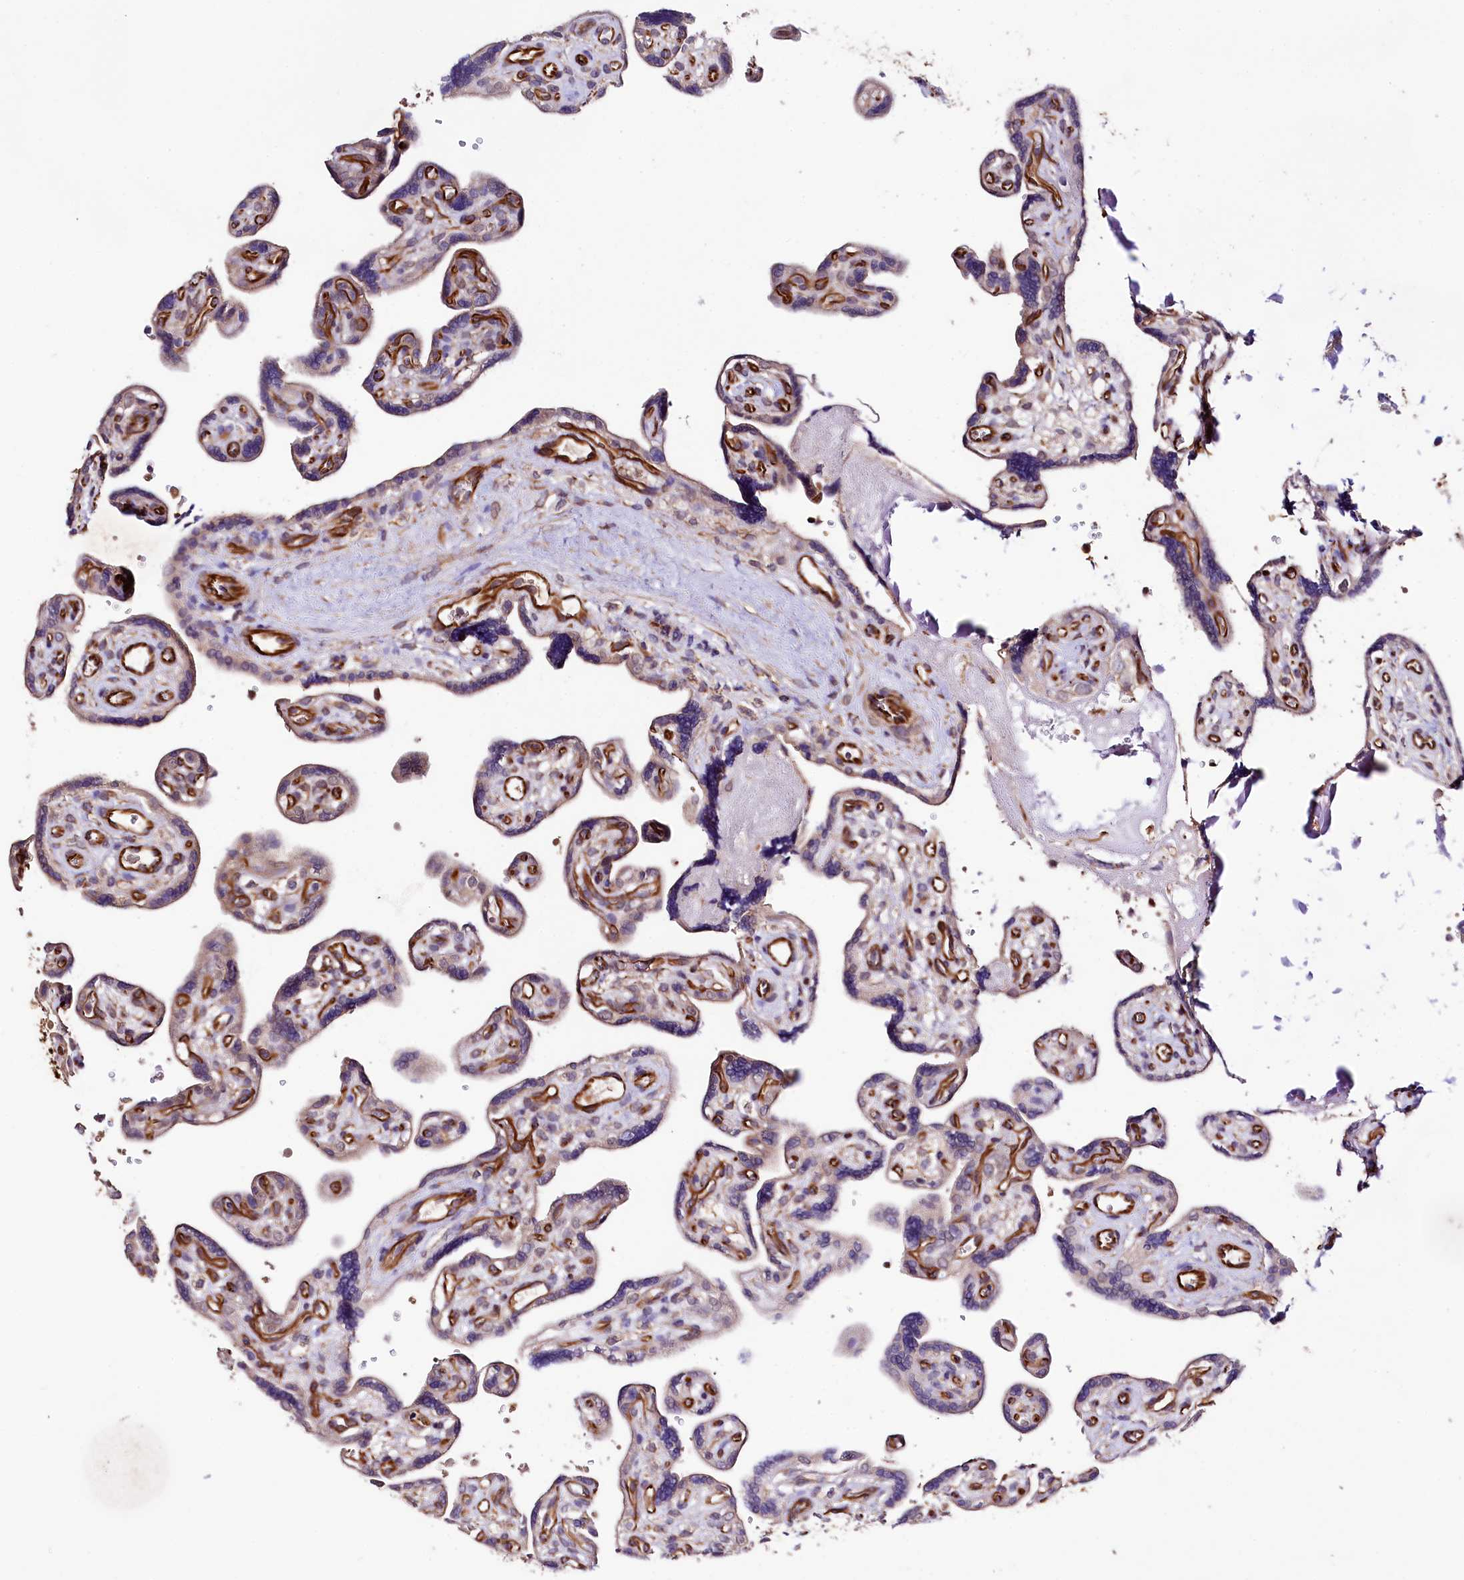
{"staining": {"intensity": "weak", "quantity": "25%-75%", "location": "cytoplasmic/membranous"}, "tissue": "placenta", "cell_type": "Trophoblastic cells", "image_type": "normal", "snomed": [{"axis": "morphology", "description": "Normal tissue, NOS"}, {"axis": "topography", "description": "Placenta"}], "caption": "This histopathology image demonstrates immunohistochemistry (IHC) staining of benign human placenta, with low weak cytoplasmic/membranous expression in about 25%-75% of trophoblastic cells.", "gene": "TTC12", "patient": {"sex": "female", "age": 39}}